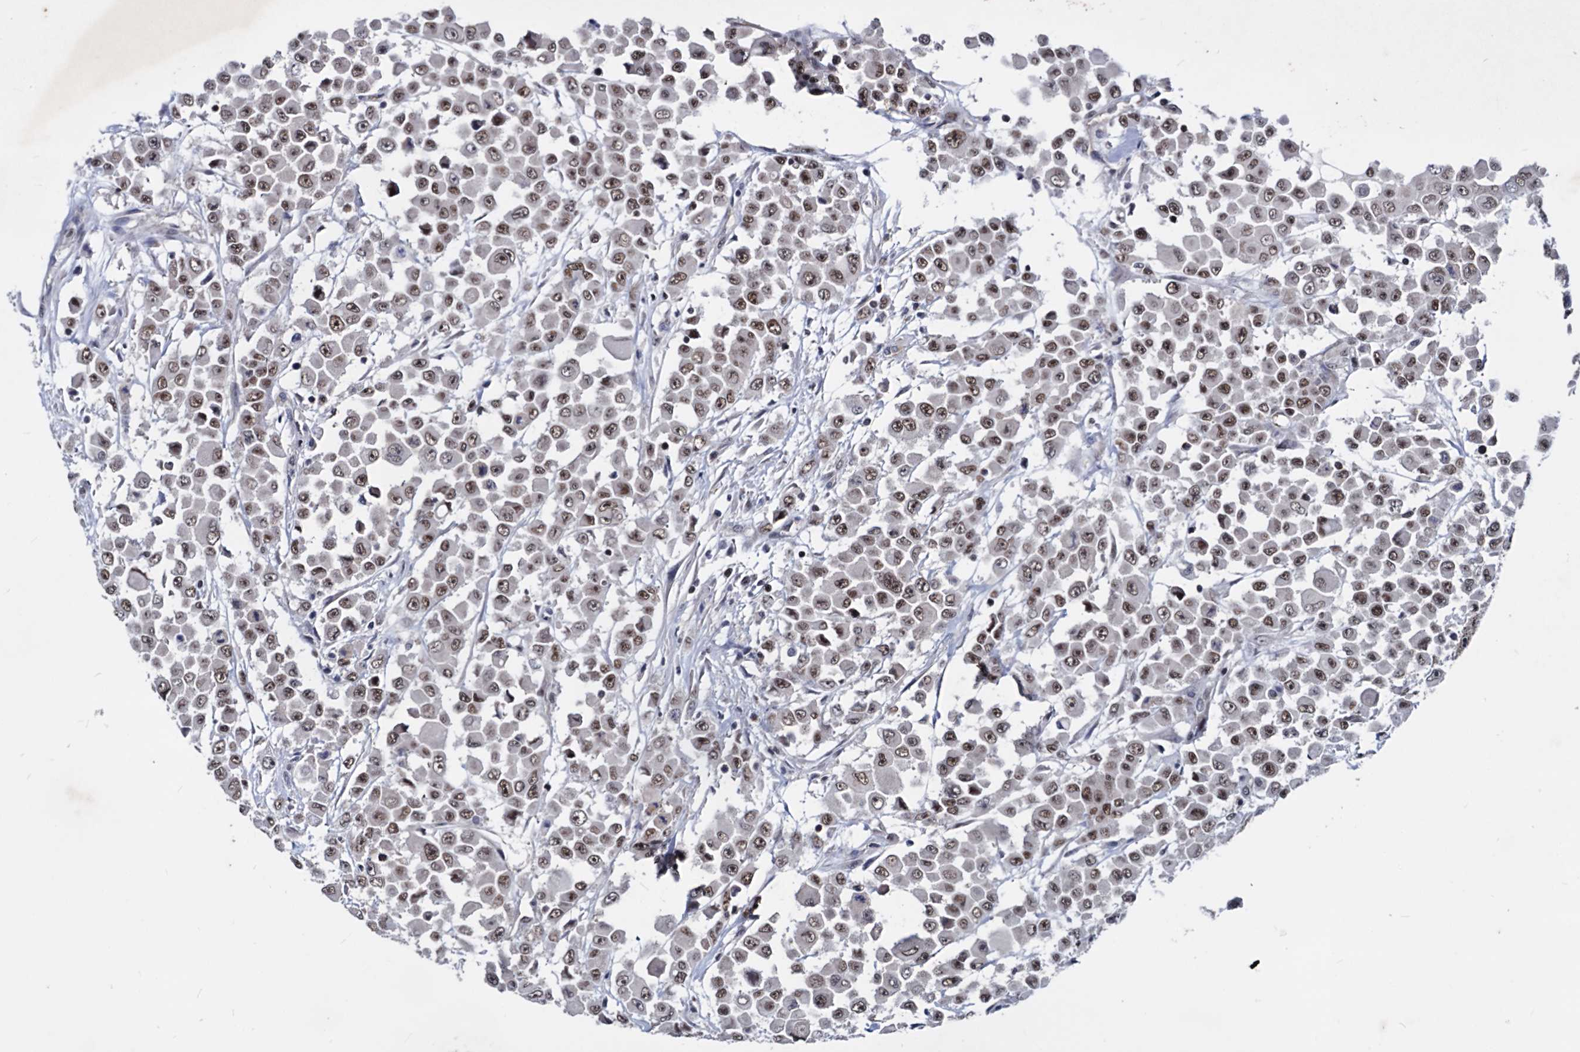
{"staining": {"intensity": "moderate", "quantity": ">75%", "location": "nuclear"}, "tissue": "colorectal cancer", "cell_type": "Tumor cells", "image_type": "cancer", "snomed": [{"axis": "morphology", "description": "Adenocarcinoma, NOS"}, {"axis": "topography", "description": "Colon"}], "caption": "IHC photomicrograph of colorectal cancer stained for a protein (brown), which displays medium levels of moderate nuclear positivity in about >75% of tumor cells.", "gene": "GALNT11", "patient": {"sex": "male", "age": 51}}